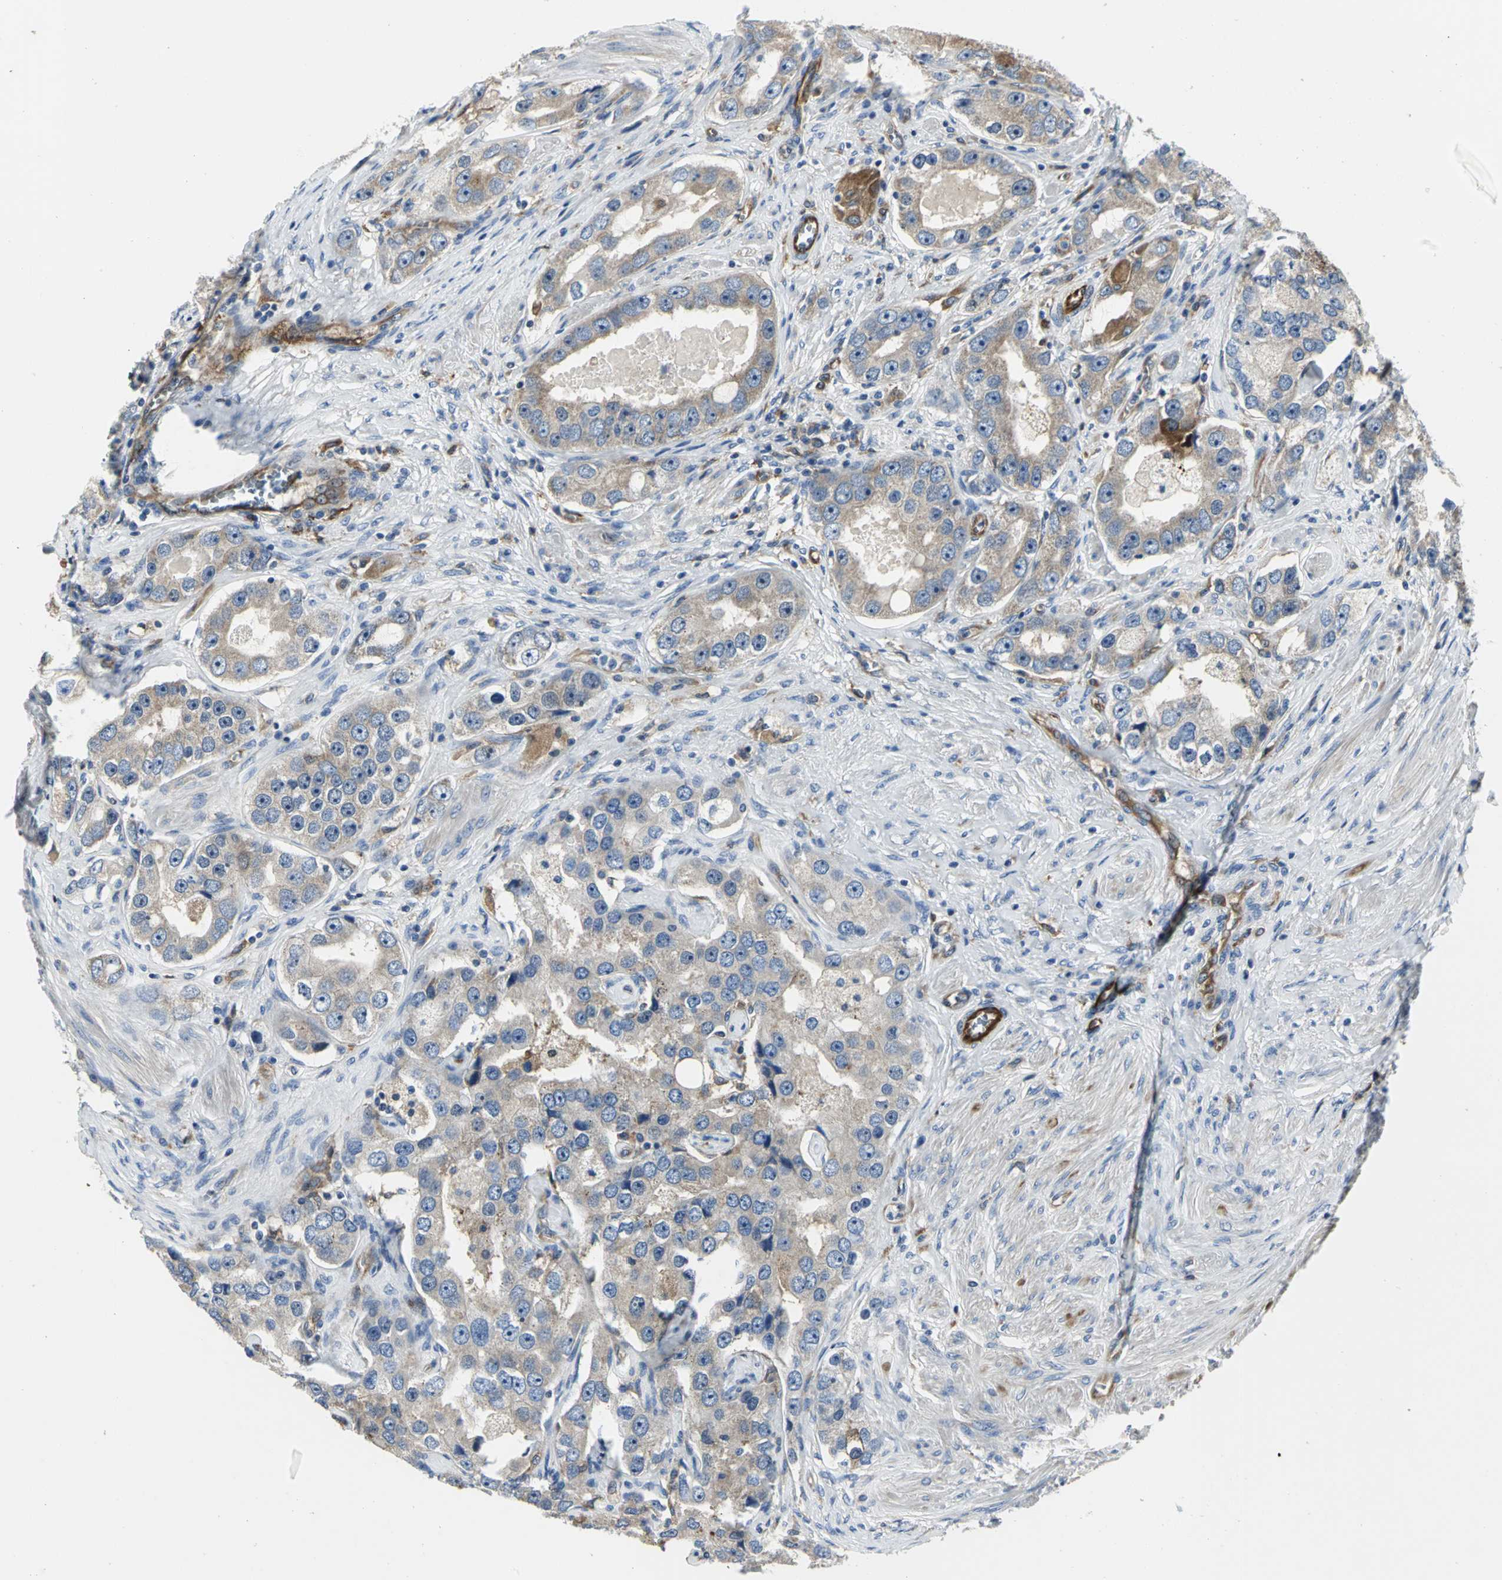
{"staining": {"intensity": "moderate", "quantity": ">75%", "location": "cytoplasmic/membranous"}, "tissue": "prostate cancer", "cell_type": "Tumor cells", "image_type": "cancer", "snomed": [{"axis": "morphology", "description": "Adenocarcinoma, High grade"}, {"axis": "topography", "description": "Prostate"}], "caption": "An IHC histopathology image of tumor tissue is shown. Protein staining in brown labels moderate cytoplasmic/membranous positivity in prostate cancer within tumor cells. (brown staining indicates protein expression, while blue staining denotes nuclei).", "gene": "CHRNB1", "patient": {"sex": "male", "age": 63}}